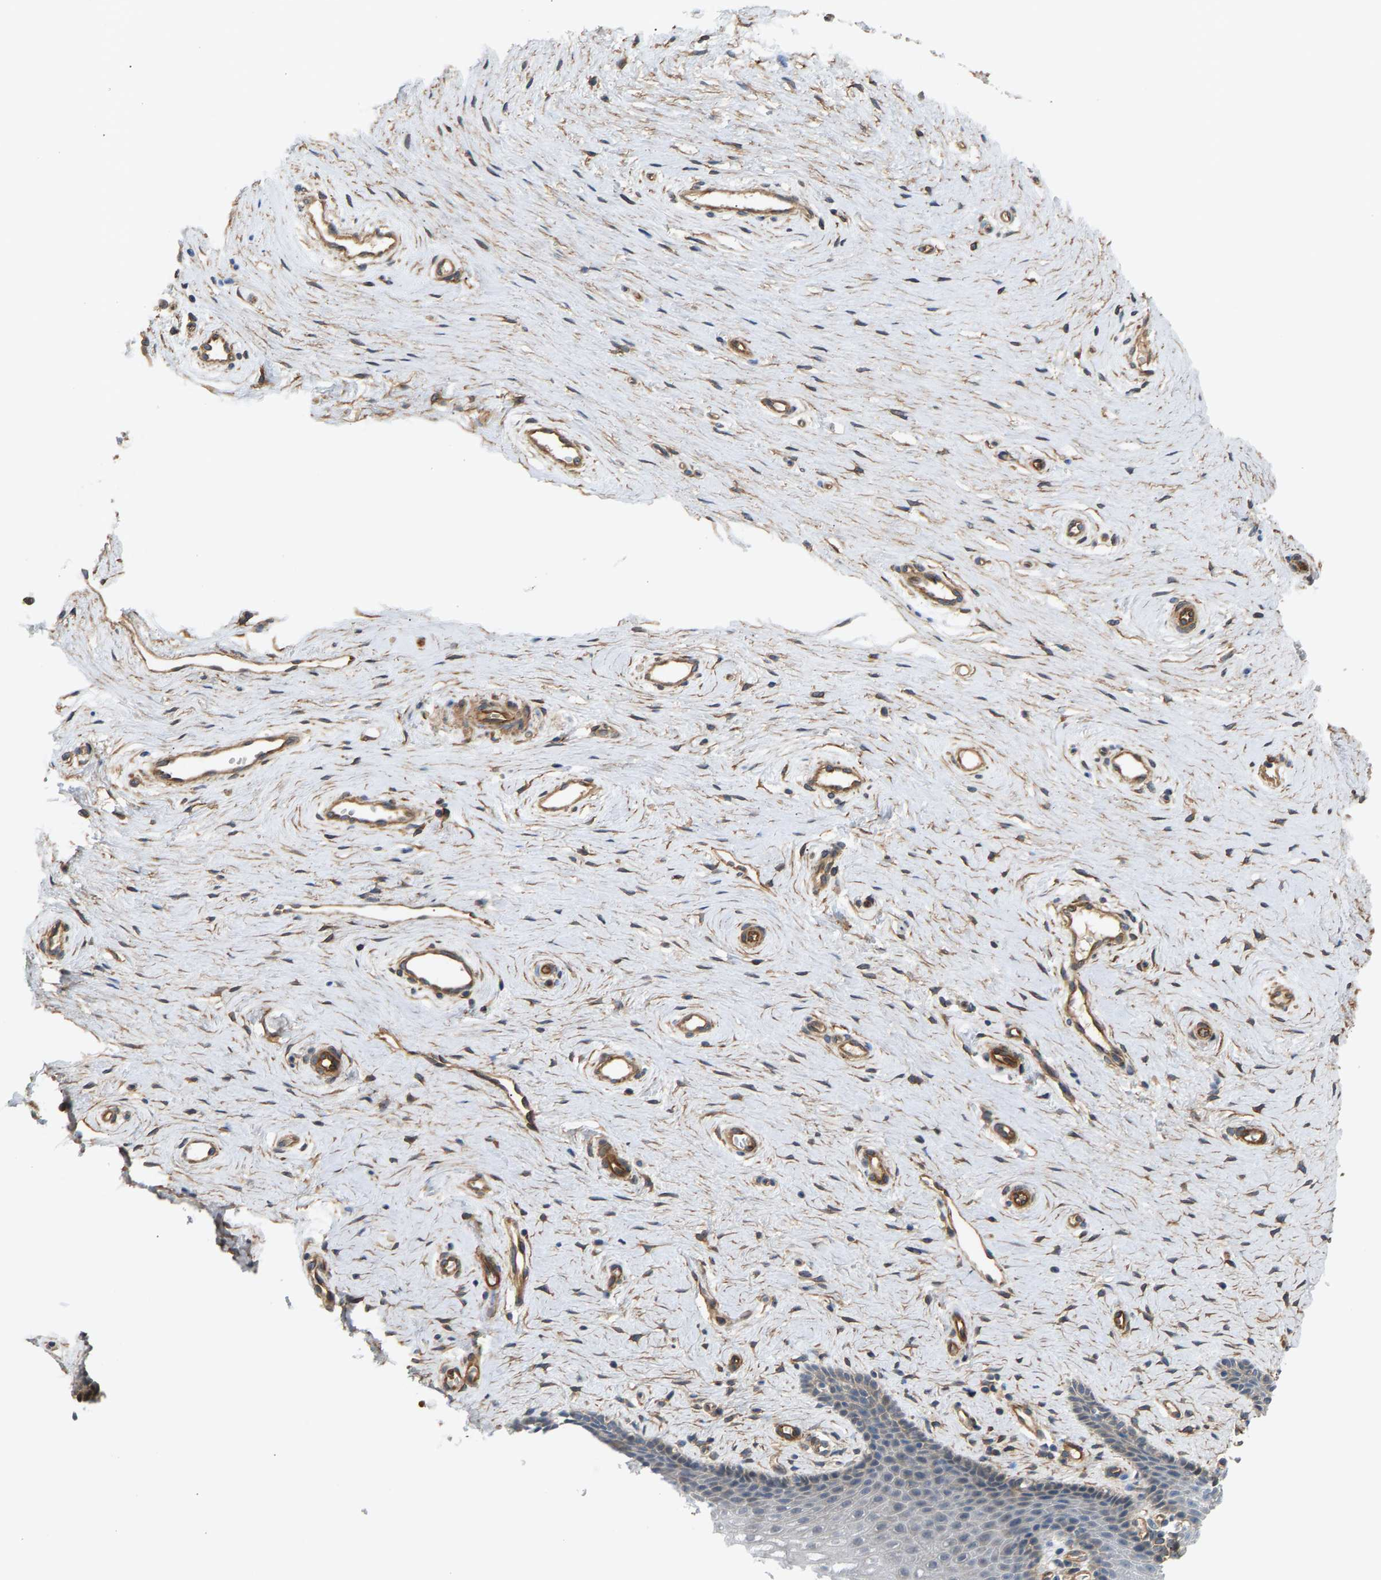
{"staining": {"intensity": "moderate", "quantity": "<25%", "location": "cytoplasmic/membranous"}, "tissue": "cervix", "cell_type": "Squamous epithelial cells", "image_type": "normal", "snomed": [{"axis": "morphology", "description": "Normal tissue, NOS"}, {"axis": "topography", "description": "Cervix"}], "caption": "Immunohistochemistry (IHC) histopathology image of benign cervix: human cervix stained using immunohistochemistry exhibits low levels of moderate protein expression localized specifically in the cytoplasmic/membranous of squamous epithelial cells, appearing as a cytoplasmic/membranous brown color.", "gene": "KRTAP27", "patient": {"sex": "female", "age": 39}}